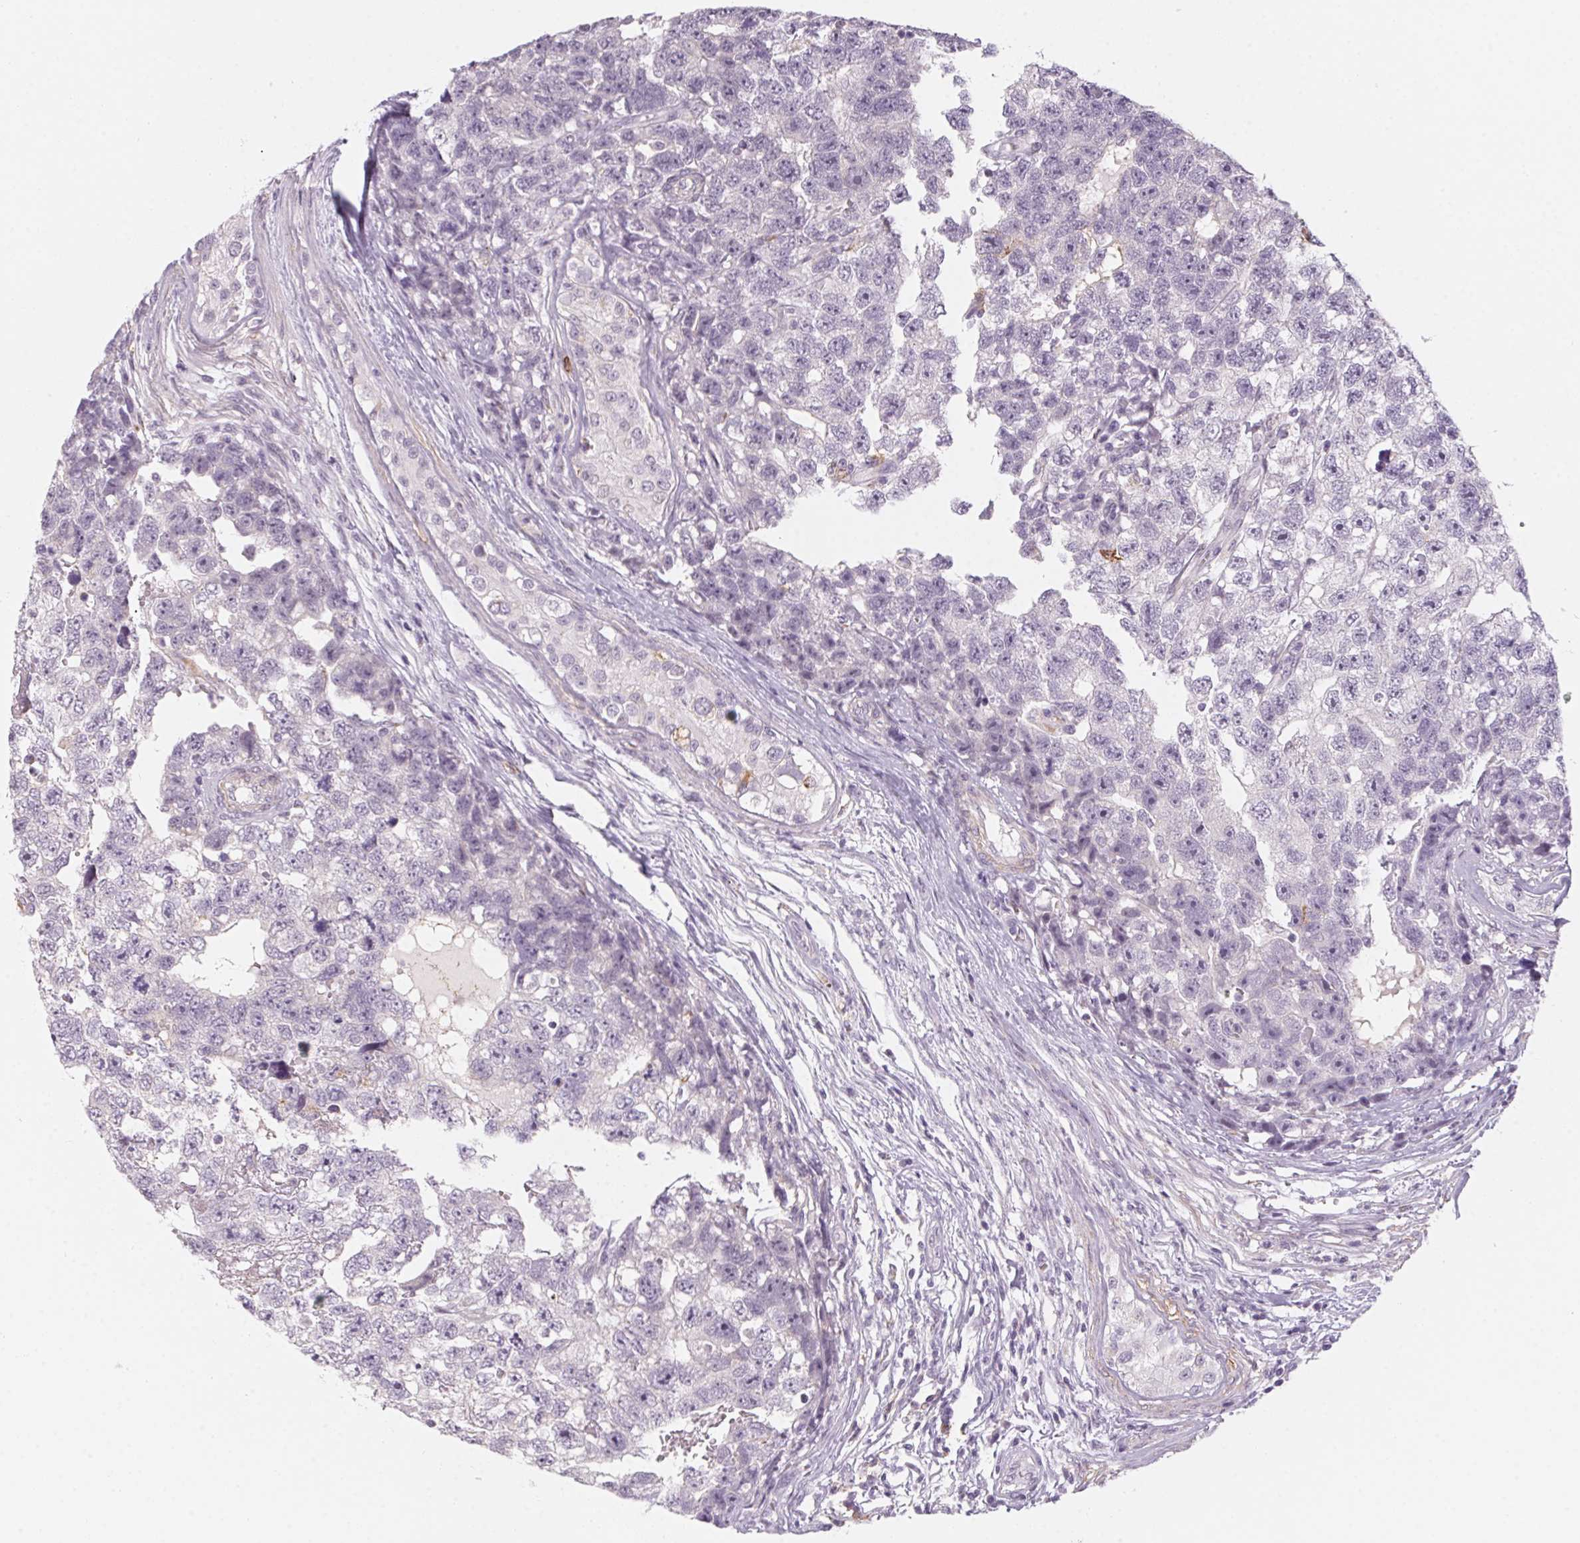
{"staining": {"intensity": "negative", "quantity": "none", "location": "none"}, "tissue": "testis cancer", "cell_type": "Tumor cells", "image_type": "cancer", "snomed": [{"axis": "morphology", "description": "Carcinoma, Embryonal, NOS"}, {"axis": "topography", "description": "Testis"}], "caption": "A histopathology image of human testis embryonal carcinoma is negative for staining in tumor cells.", "gene": "PRPH", "patient": {"sex": "male", "age": 22}}